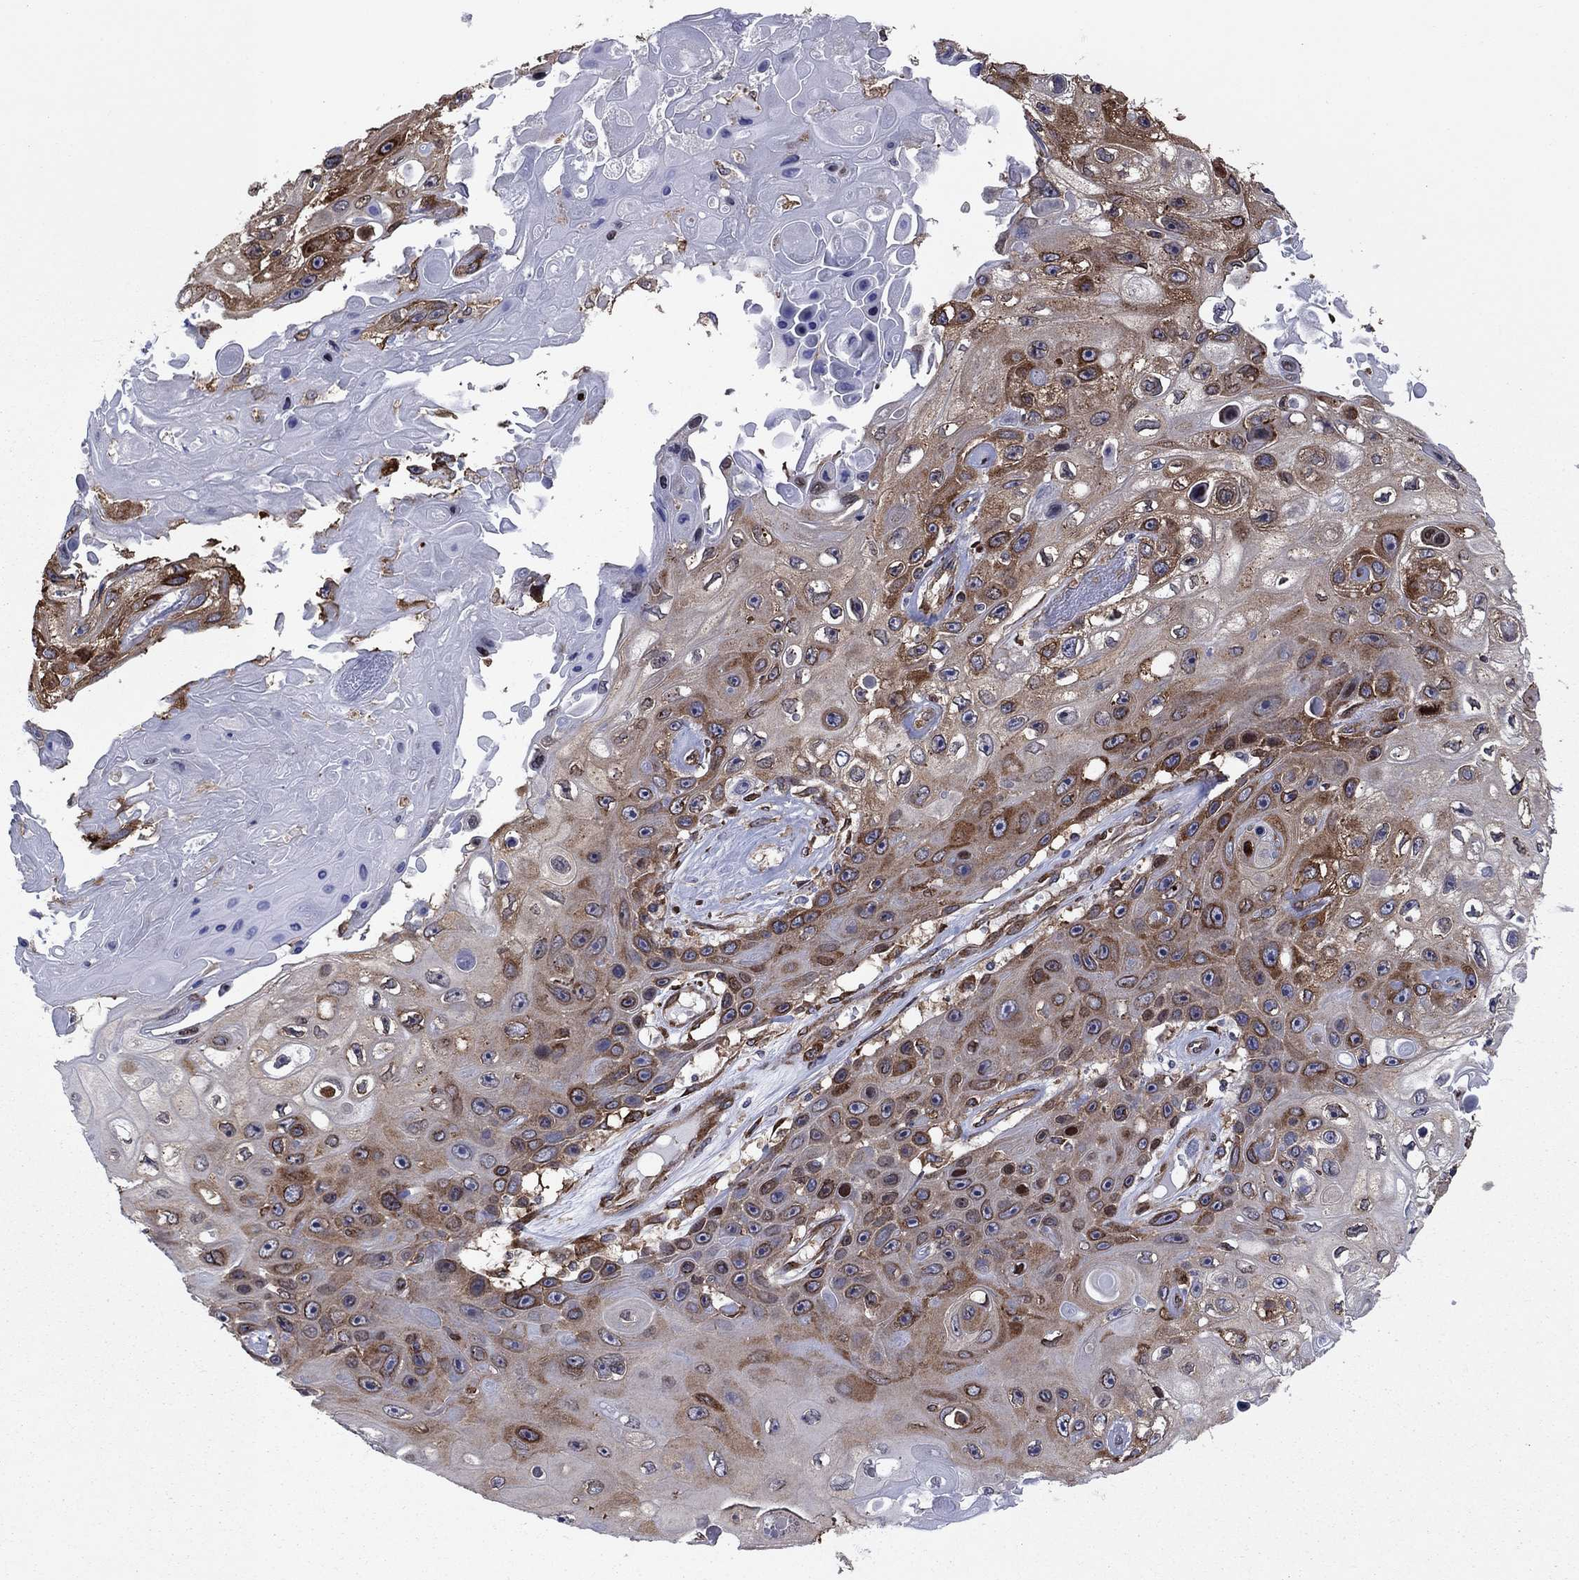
{"staining": {"intensity": "strong", "quantity": "25%-75%", "location": "cytoplasmic/membranous"}, "tissue": "skin cancer", "cell_type": "Tumor cells", "image_type": "cancer", "snomed": [{"axis": "morphology", "description": "Squamous cell carcinoma, NOS"}, {"axis": "topography", "description": "Skin"}], "caption": "Brown immunohistochemical staining in human squamous cell carcinoma (skin) demonstrates strong cytoplasmic/membranous expression in about 25%-75% of tumor cells. The protein of interest is shown in brown color, while the nuclei are stained blue.", "gene": "YBX1", "patient": {"sex": "male", "age": 82}}